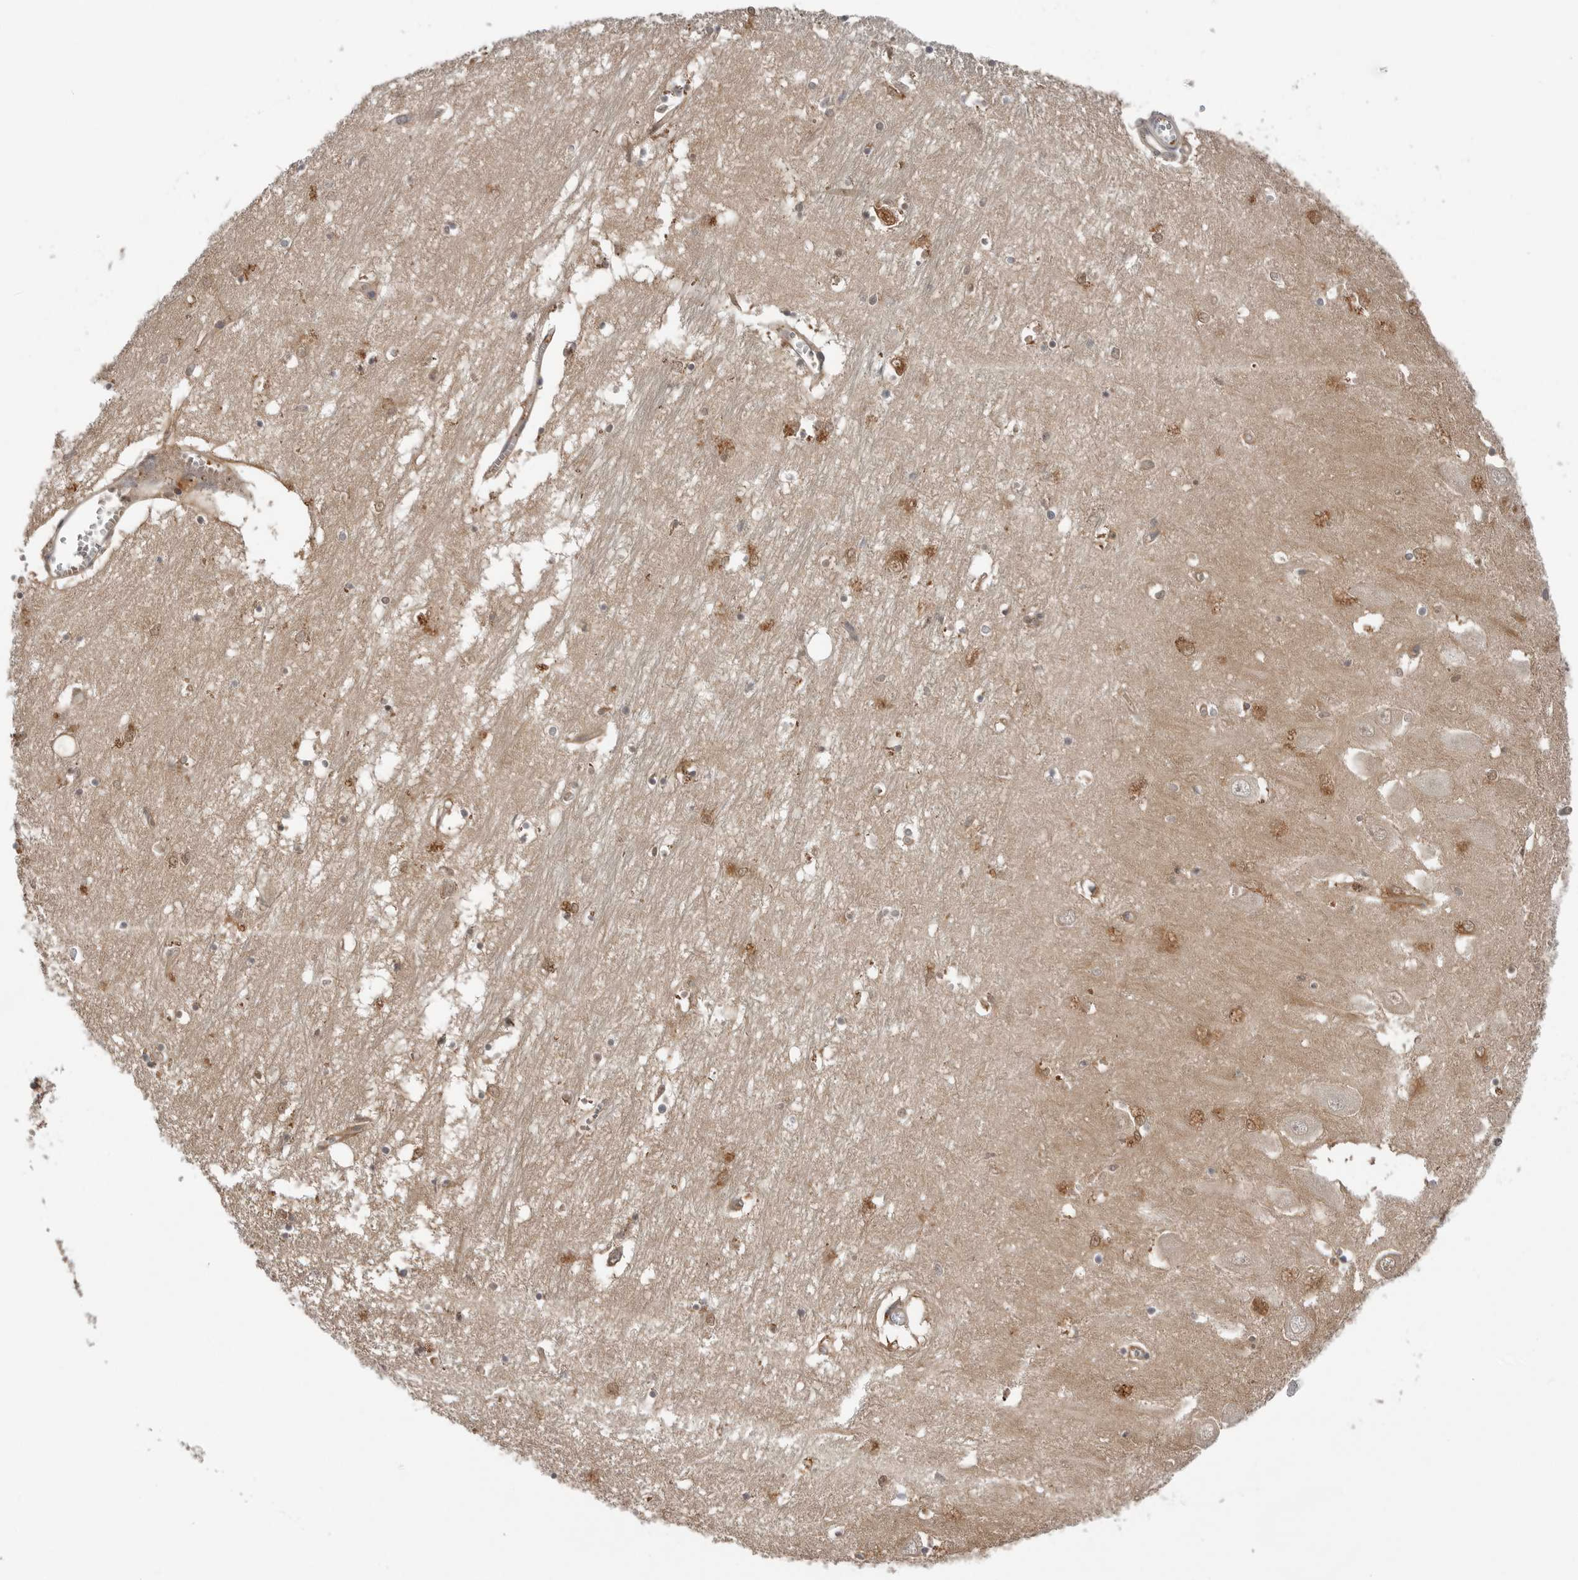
{"staining": {"intensity": "moderate", "quantity": "<25%", "location": "cytoplasmic/membranous,nuclear"}, "tissue": "hippocampus", "cell_type": "Glial cells", "image_type": "normal", "snomed": [{"axis": "morphology", "description": "Normal tissue, NOS"}, {"axis": "topography", "description": "Hippocampus"}], "caption": "Glial cells demonstrate moderate cytoplasmic/membranous,nuclear positivity in approximately <25% of cells in normal hippocampus.", "gene": "PNPO", "patient": {"sex": "male", "age": 70}}